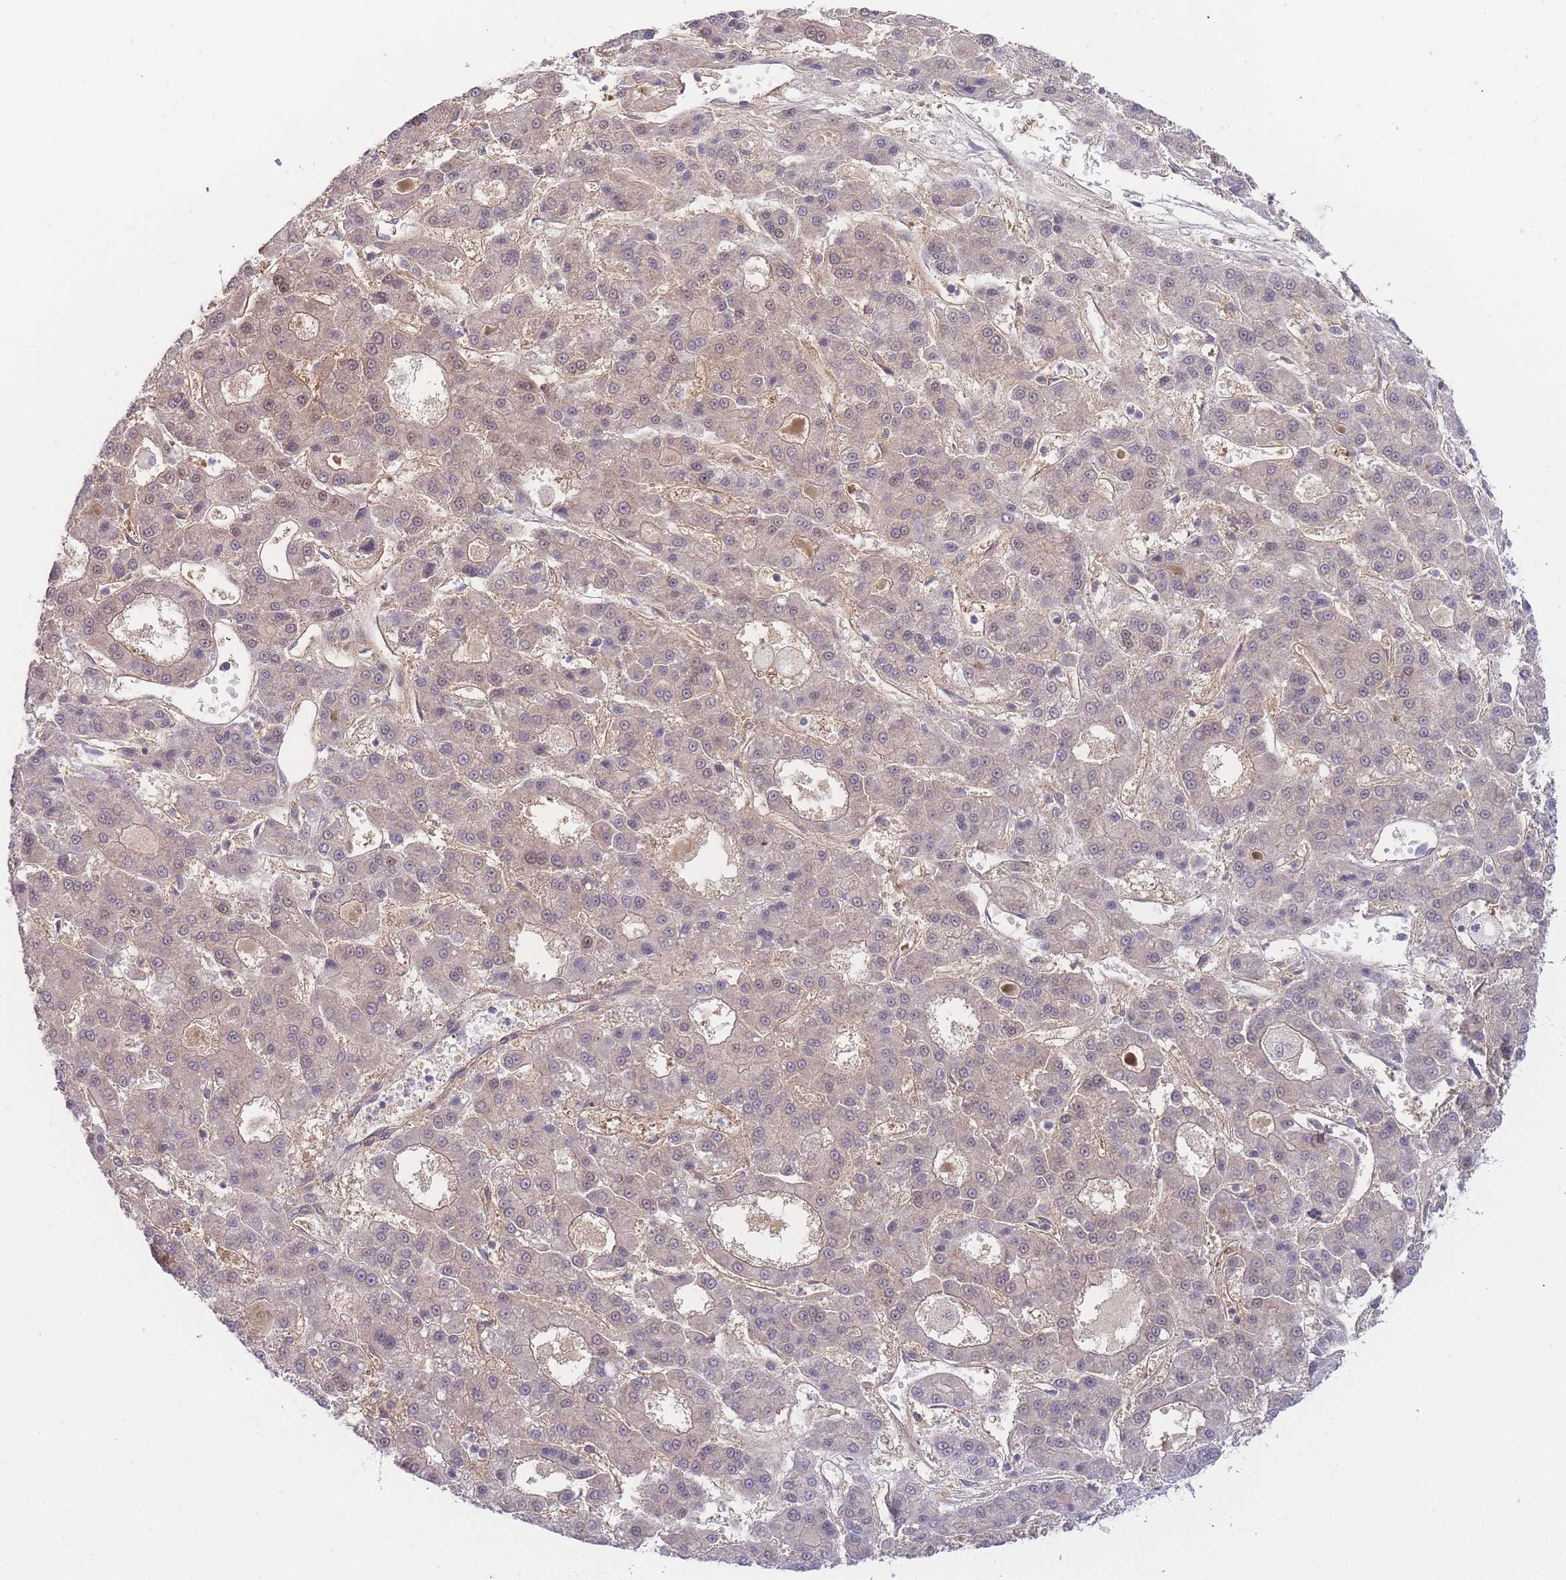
{"staining": {"intensity": "weak", "quantity": "25%-75%", "location": "cytoplasmic/membranous,nuclear"}, "tissue": "liver cancer", "cell_type": "Tumor cells", "image_type": "cancer", "snomed": [{"axis": "morphology", "description": "Carcinoma, Hepatocellular, NOS"}, {"axis": "topography", "description": "Liver"}], "caption": "Liver cancer (hepatocellular carcinoma) stained with DAB (3,3'-diaminobenzidine) immunohistochemistry displays low levels of weak cytoplasmic/membranous and nuclear staining in approximately 25%-75% of tumor cells.", "gene": "KIAA1191", "patient": {"sex": "male", "age": 70}}